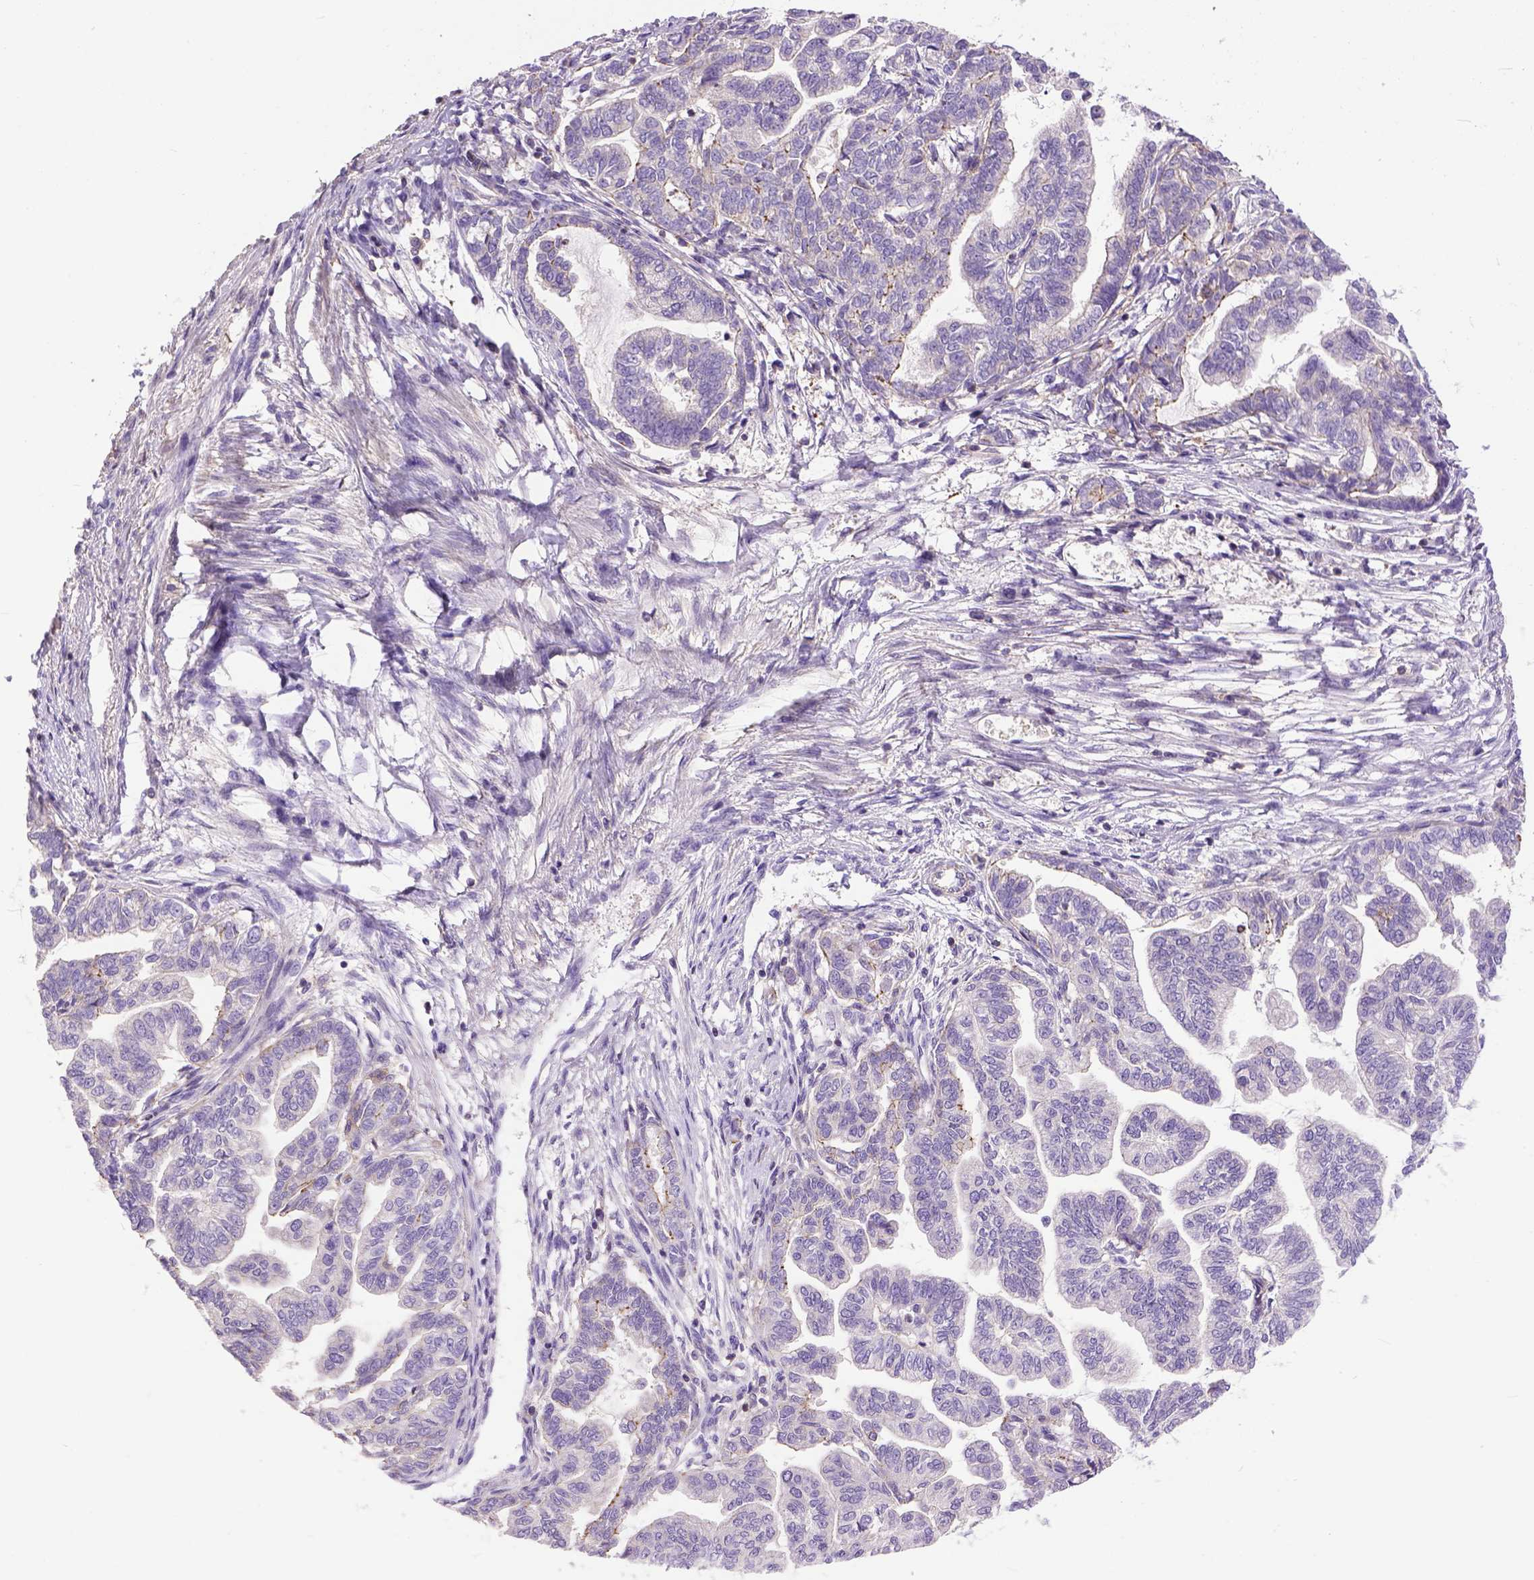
{"staining": {"intensity": "negative", "quantity": "none", "location": "none"}, "tissue": "stomach cancer", "cell_type": "Tumor cells", "image_type": "cancer", "snomed": [{"axis": "morphology", "description": "Adenocarcinoma, NOS"}, {"axis": "topography", "description": "Stomach"}], "caption": "The histopathology image reveals no staining of tumor cells in adenocarcinoma (stomach).", "gene": "BANF2", "patient": {"sex": "male", "age": 83}}